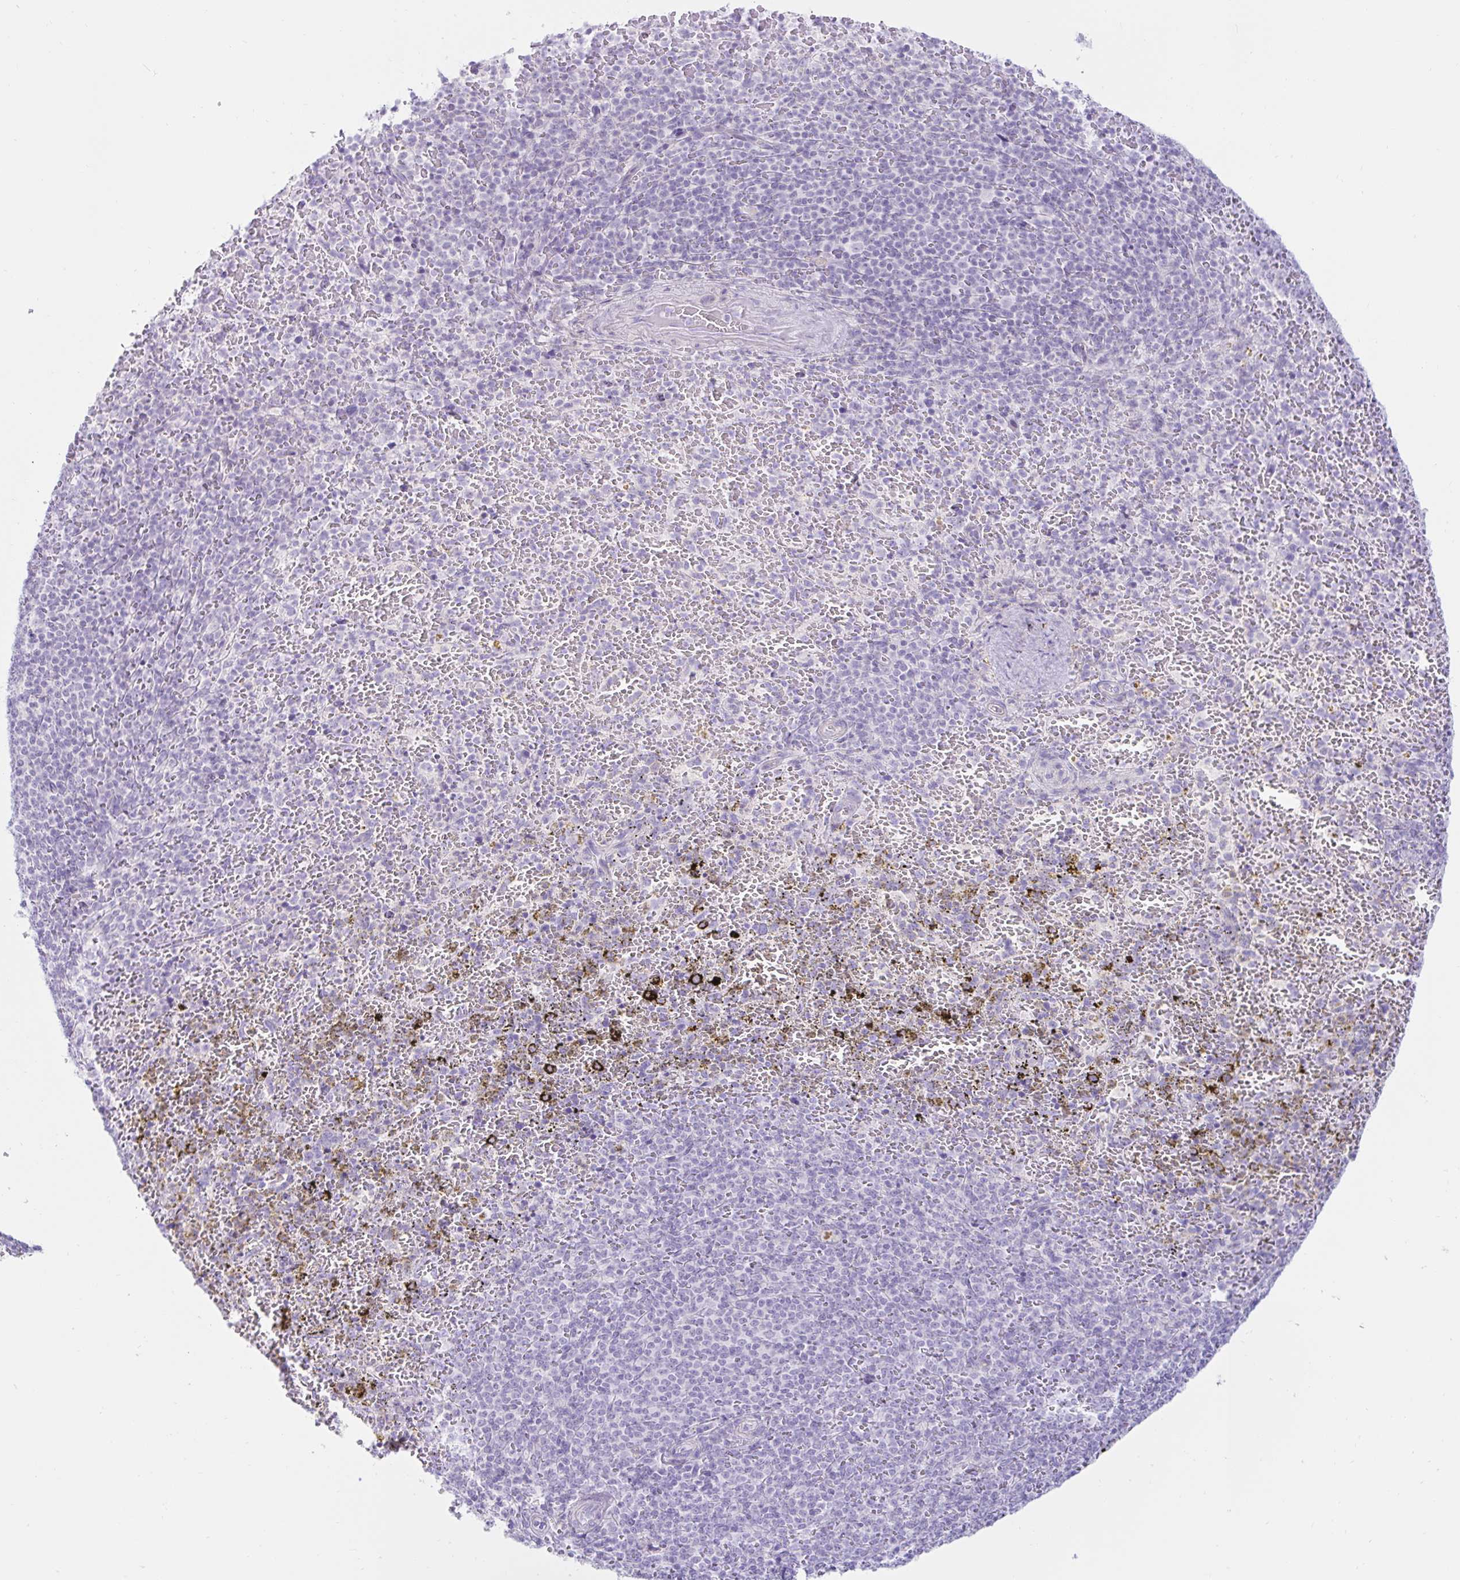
{"staining": {"intensity": "negative", "quantity": "none", "location": "none"}, "tissue": "spleen", "cell_type": "Cells in red pulp", "image_type": "normal", "snomed": [{"axis": "morphology", "description": "Normal tissue, NOS"}, {"axis": "topography", "description": "Spleen"}], "caption": "High power microscopy photomicrograph of an IHC micrograph of benign spleen, revealing no significant staining in cells in red pulp. (DAB (3,3'-diaminobenzidine) immunohistochemistry with hematoxylin counter stain).", "gene": "BEST1", "patient": {"sex": "female", "age": 50}}